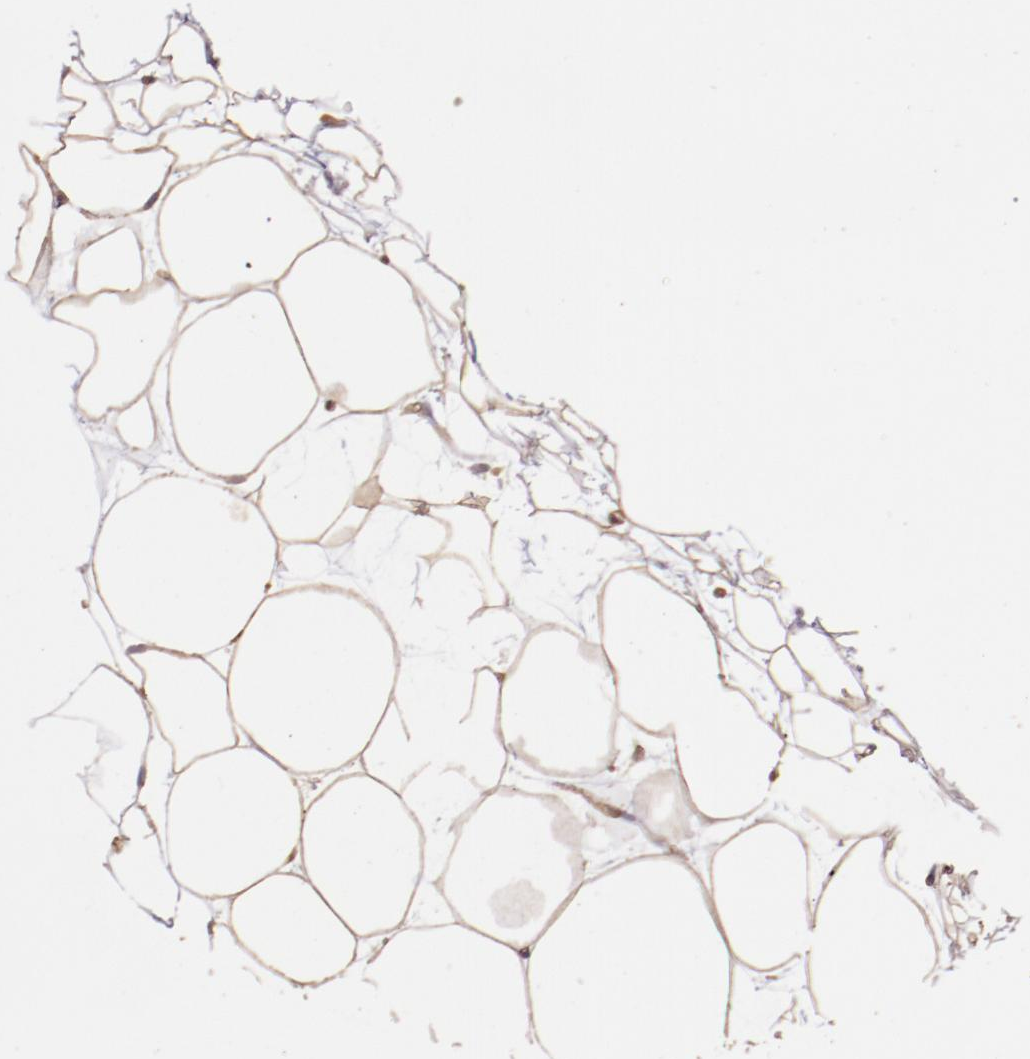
{"staining": {"intensity": "weak", "quantity": ">75%", "location": "cytoplasmic/membranous"}, "tissue": "adipose tissue", "cell_type": "Adipocytes", "image_type": "normal", "snomed": [{"axis": "morphology", "description": "Normal tissue, NOS"}, {"axis": "topography", "description": "Breast"}], "caption": "Benign adipose tissue demonstrates weak cytoplasmic/membranous staining in about >75% of adipocytes (DAB (3,3'-diaminobenzidine) = brown stain, brightfield microscopy at high magnification)..", "gene": "ELF1", "patient": {"sex": "female", "age": 22}}